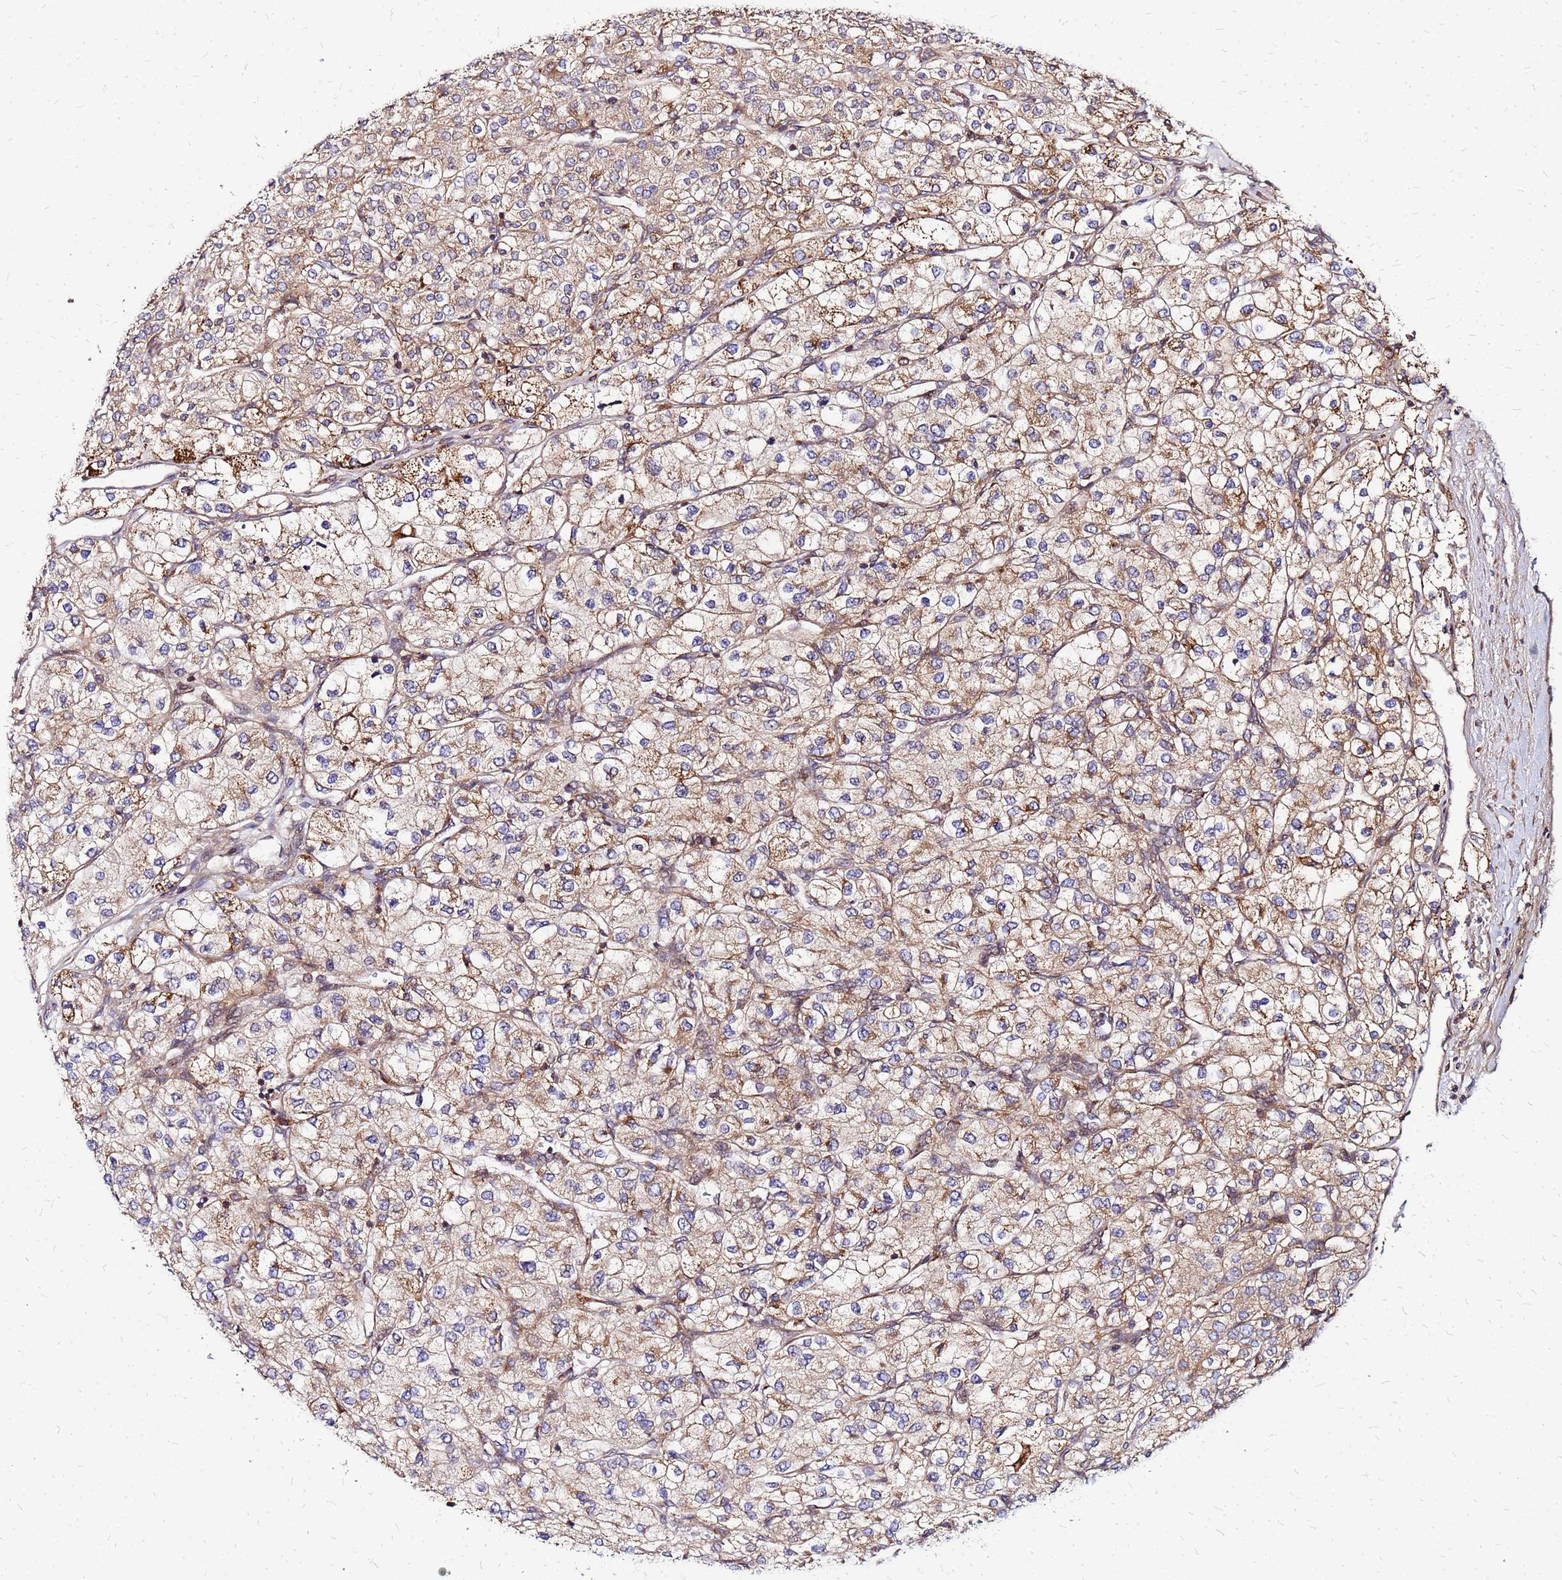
{"staining": {"intensity": "moderate", "quantity": ">75%", "location": "cytoplasmic/membranous"}, "tissue": "renal cancer", "cell_type": "Tumor cells", "image_type": "cancer", "snomed": [{"axis": "morphology", "description": "Adenocarcinoma, NOS"}, {"axis": "topography", "description": "Kidney"}], "caption": "This photomicrograph exhibits renal cancer (adenocarcinoma) stained with IHC to label a protein in brown. The cytoplasmic/membranous of tumor cells show moderate positivity for the protein. Nuclei are counter-stained blue.", "gene": "CYBC1", "patient": {"sex": "male", "age": 80}}